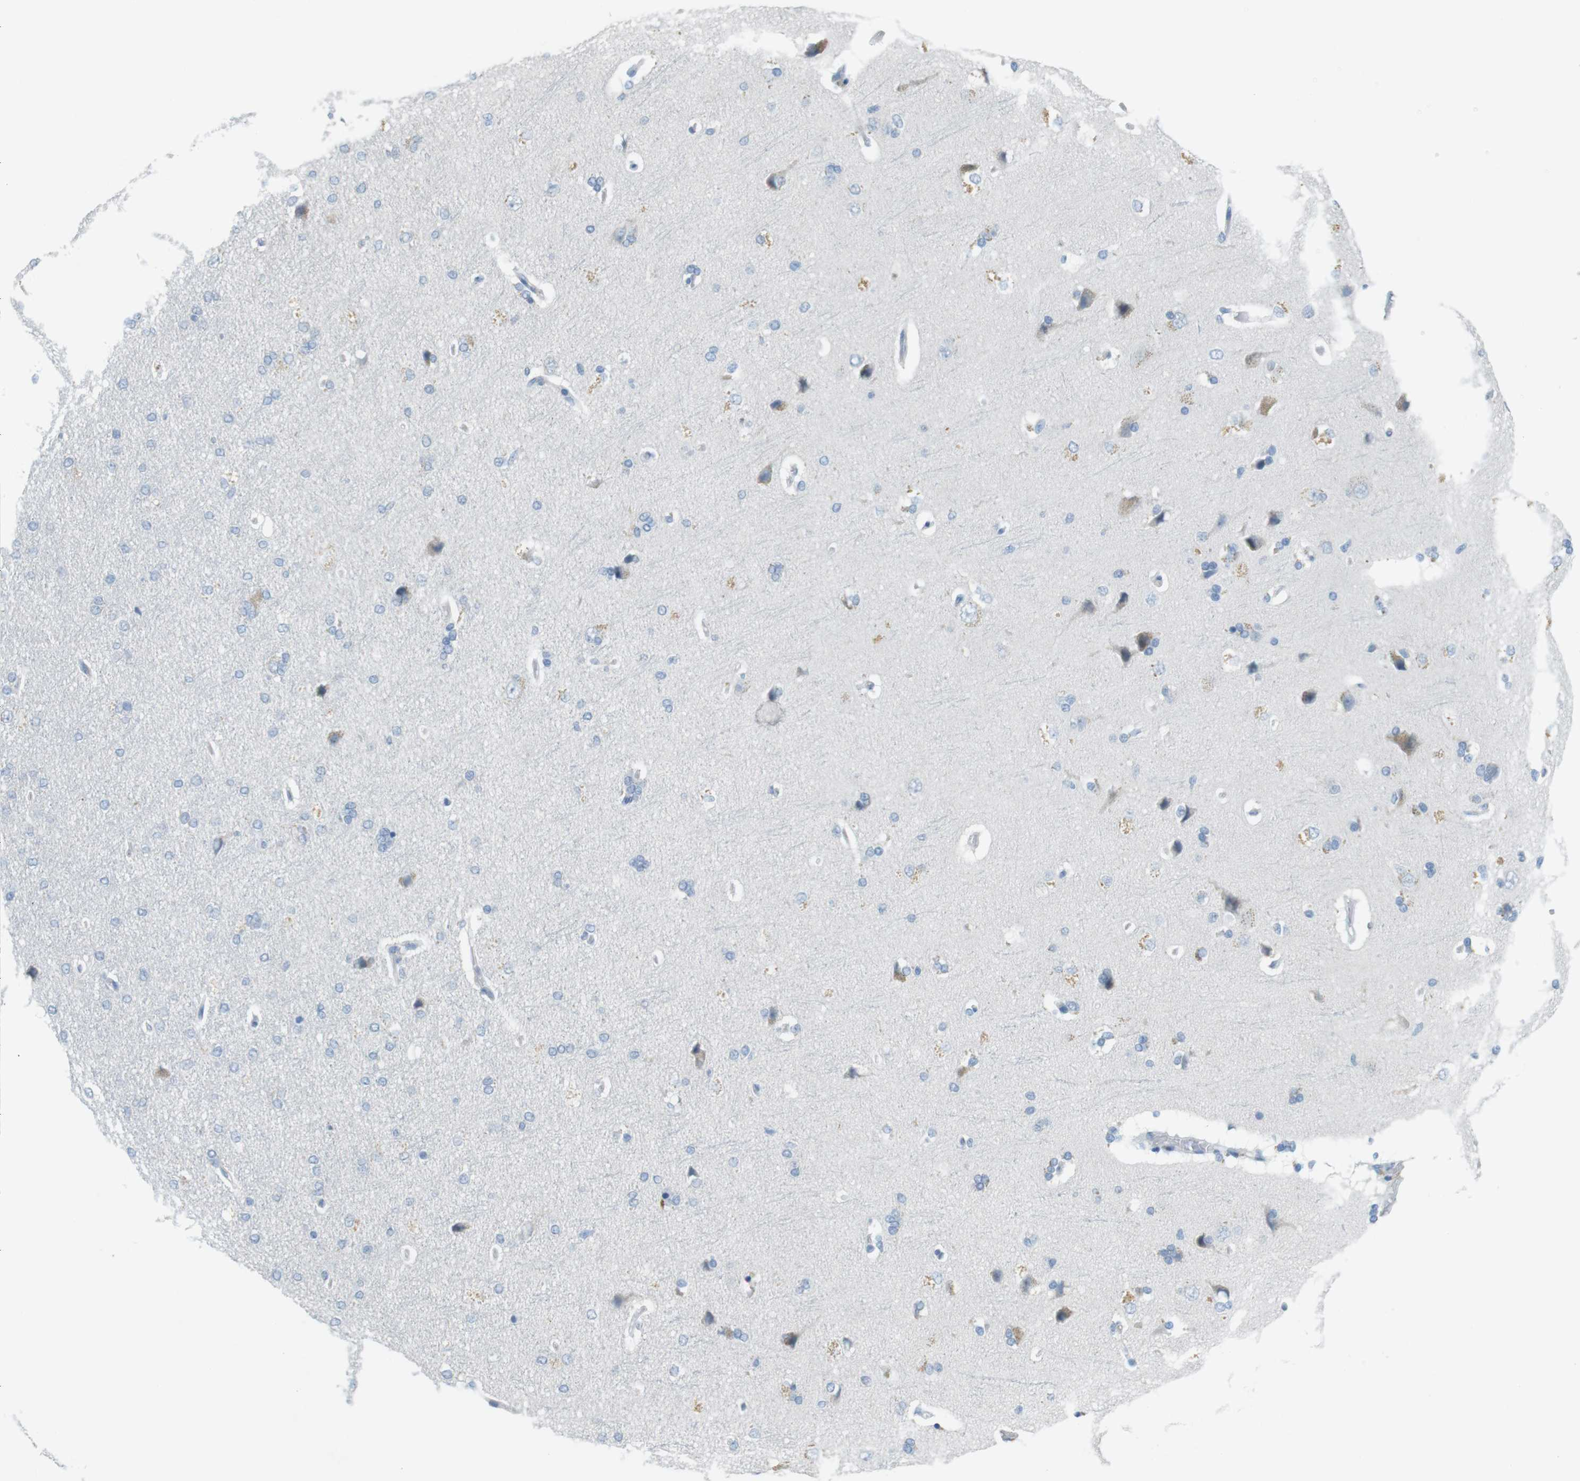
{"staining": {"intensity": "negative", "quantity": "none", "location": "none"}, "tissue": "cerebral cortex", "cell_type": "Endothelial cells", "image_type": "normal", "snomed": [{"axis": "morphology", "description": "Normal tissue, NOS"}, {"axis": "topography", "description": "Cerebral cortex"}], "caption": "There is no significant expression in endothelial cells of cerebral cortex. Brightfield microscopy of IHC stained with DAB (3,3'-diaminobenzidine) (brown) and hematoxylin (blue), captured at high magnification.", "gene": "MUC5B", "patient": {"sex": "male", "age": 62}}